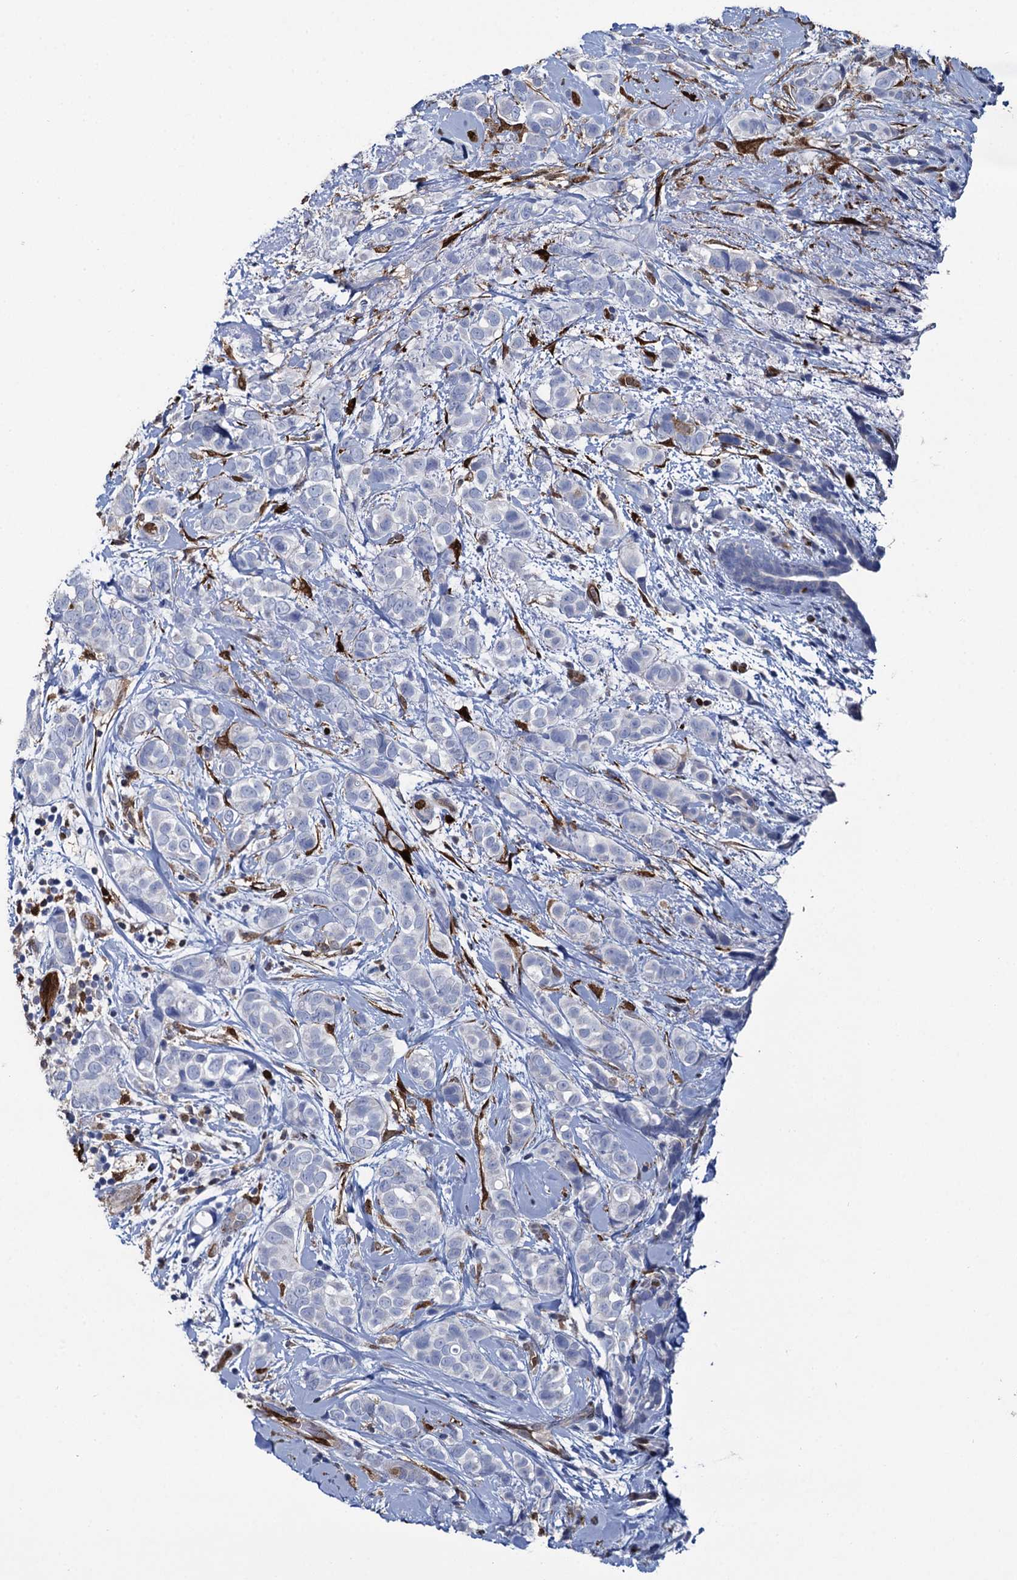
{"staining": {"intensity": "negative", "quantity": "none", "location": "none"}, "tissue": "breast cancer", "cell_type": "Tumor cells", "image_type": "cancer", "snomed": [{"axis": "morphology", "description": "Lobular carcinoma"}, {"axis": "topography", "description": "Breast"}], "caption": "Immunohistochemistry (IHC) of breast cancer demonstrates no staining in tumor cells.", "gene": "FABP5", "patient": {"sex": "female", "age": 51}}